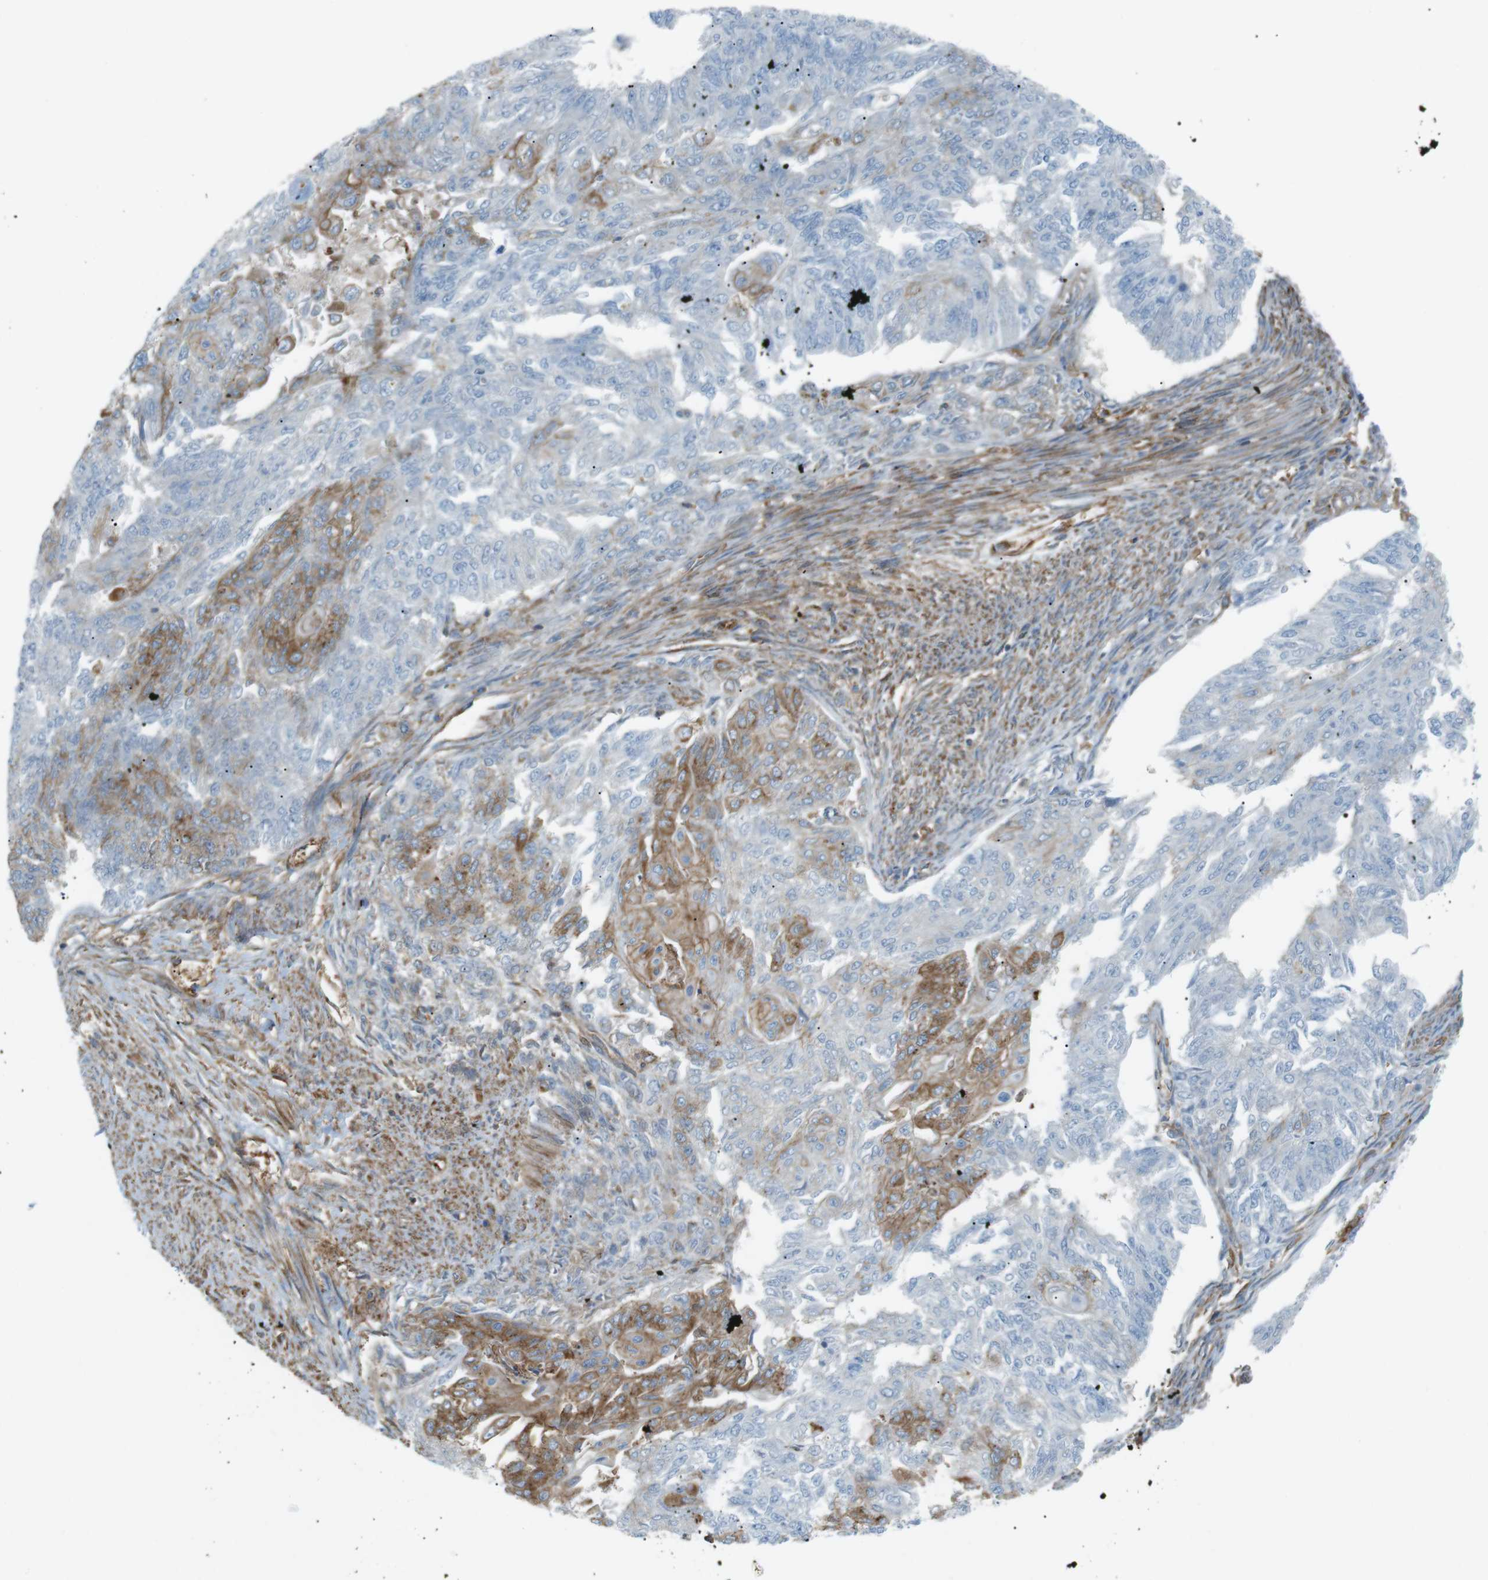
{"staining": {"intensity": "moderate", "quantity": "<25%", "location": "cytoplasmic/membranous"}, "tissue": "endometrial cancer", "cell_type": "Tumor cells", "image_type": "cancer", "snomed": [{"axis": "morphology", "description": "Adenocarcinoma, NOS"}, {"axis": "topography", "description": "Endometrium"}], "caption": "Immunohistochemical staining of endometrial cancer (adenocarcinoma) demonstrates low levels of moderate cytoplasmic/membranous protein expression in about <25% of tumor cells. The staining is performed using DAB brown chromogen to label protein expression. The nuclei are counter-stained blue using hematoxylin.", "gene": "PEPD", "patient": {"sex": "female", "age": 32}}